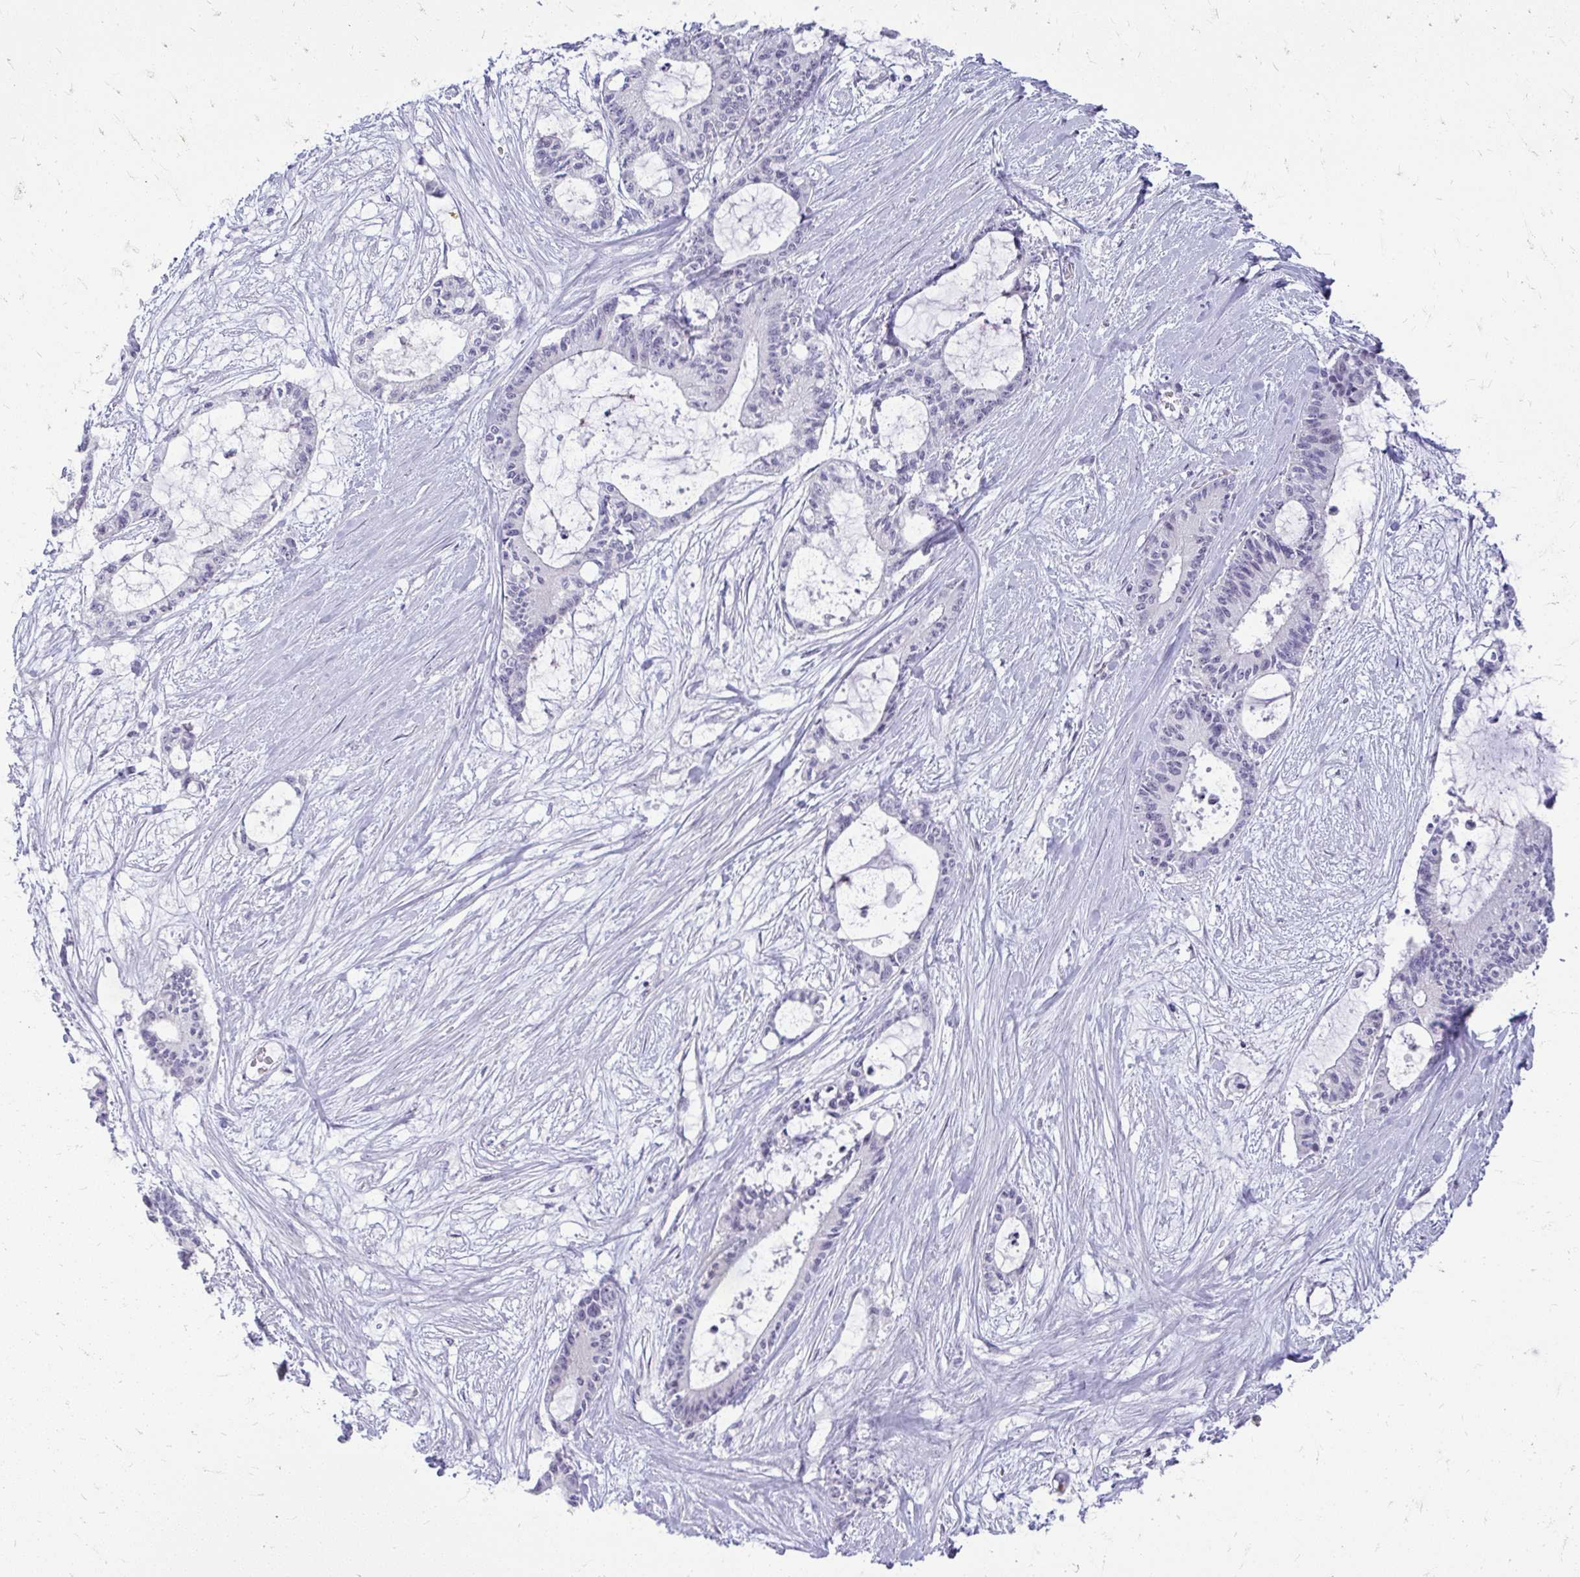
{"staining": {"intensity": "negative", "quantity": "none", "location": "none"}, "tissue": "liver cancer", "cell_type": "Tumor cells", "image_type": "cancer", "snomed": [{"axis": "morphology", "description": "Normal tissue, NOS"}, {"axis": "morphology", "description": "Cholangiocarcinoma"}, {"axis": "topography", "description": "Liver"}, {"axis": "topography", "description": "Peripheral nerve tissue"}], "caption": "Image shows no significant protein staining in tumor cells of cholangiocarcinoma (liver).", "gene": "TEX33", "patient": {"sex": "female", "age": 73}}